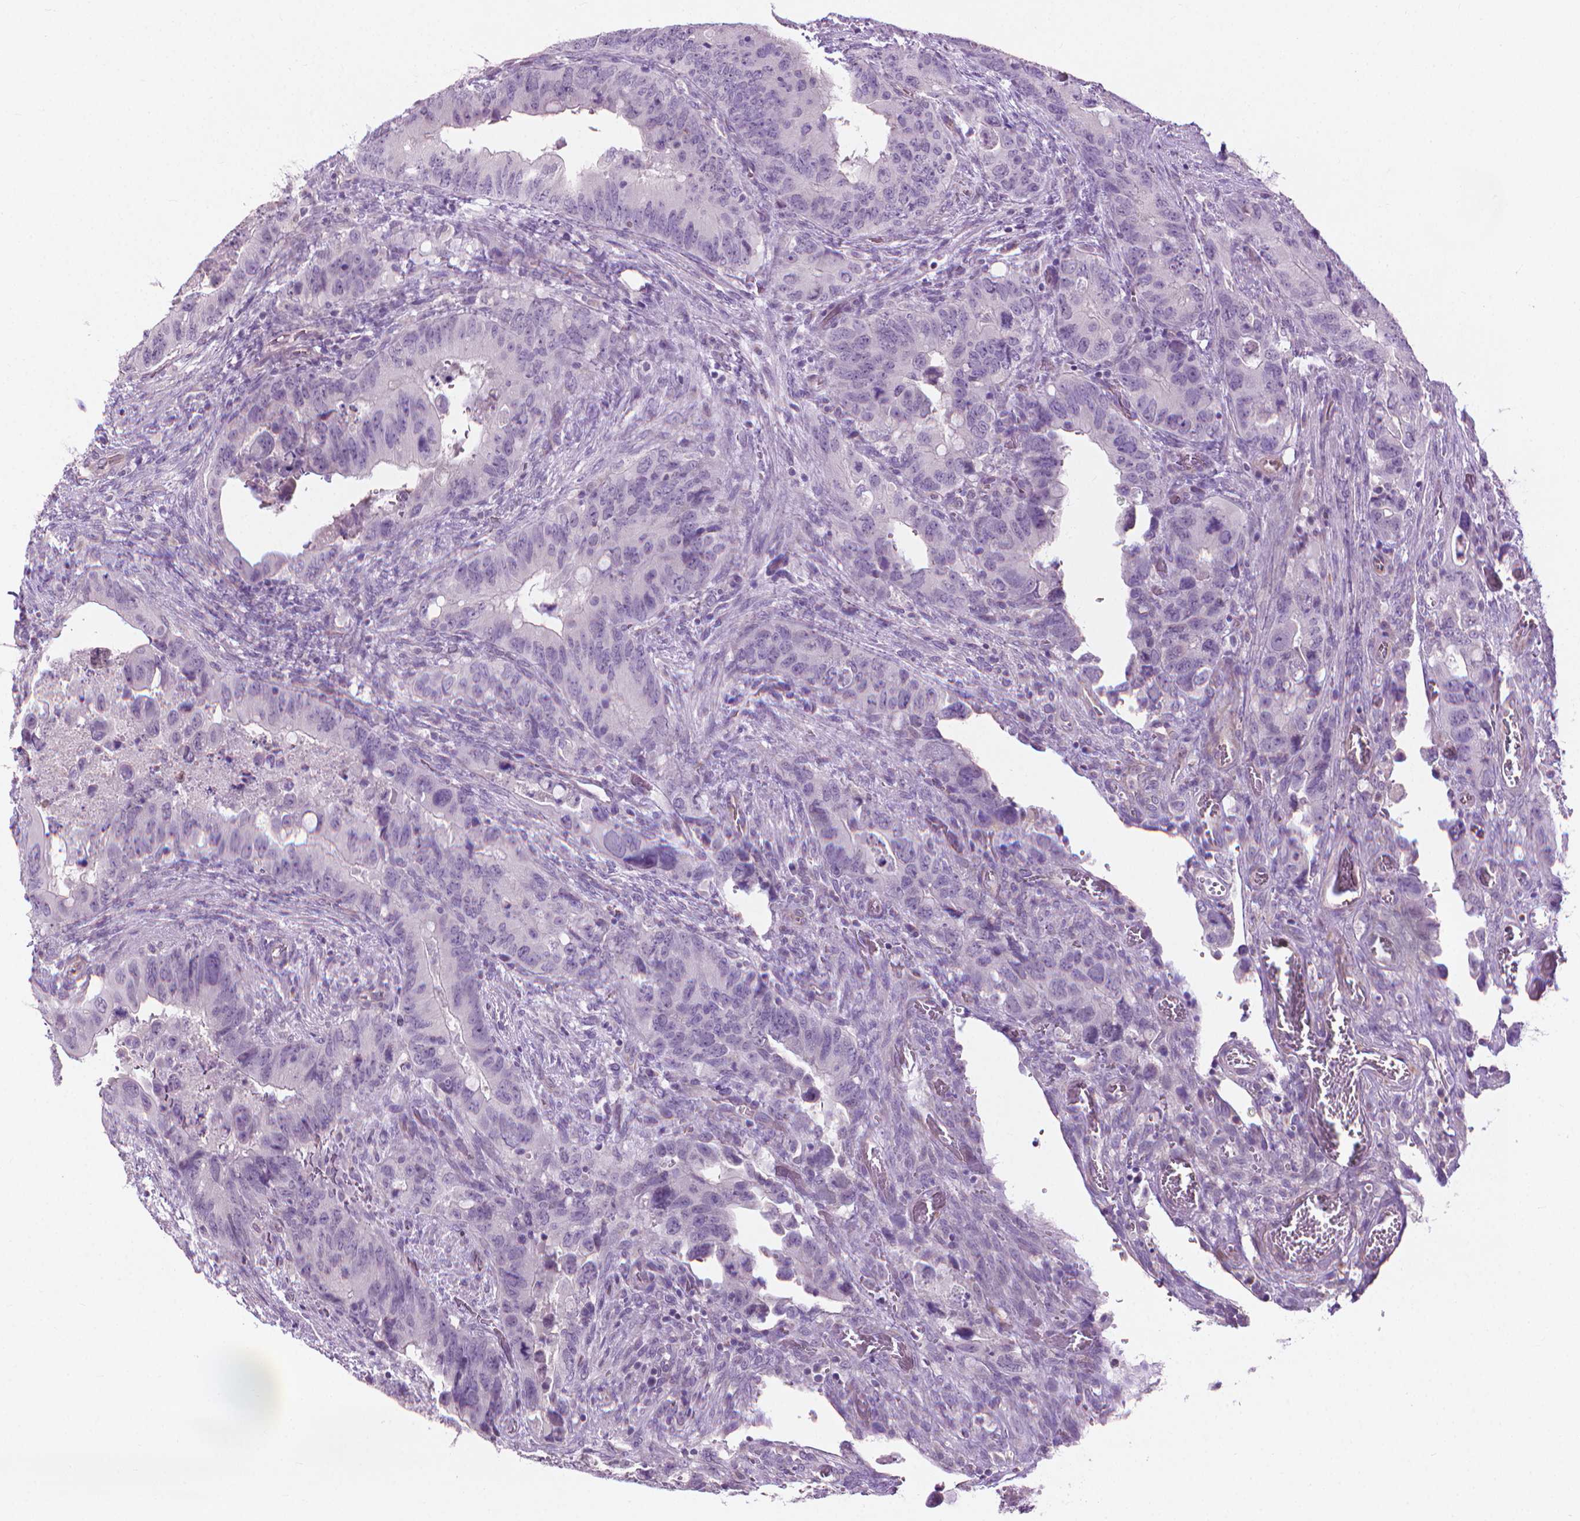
{"staining": {"intensity": "negative", "quantity": "none", "location": "none"}, "tissue": "colorectal cancer", "cell_type": "Tumor cells", "image_type": "cancer", "snomed": [{"axis": "morphology", "description": "Adenocarcinoma, NOS"}, {"axis": "topography", "description": "Rectum"}], "caption": "High magnification brightfield microscopy of colorectal cancer stained with DAB (3,3'-diaminobenzidine) (brown) and counterstained with hematoxylin (blue): tumor cells show no significant staining.", "gene": "KRT73", "patient": {"sex": "male", "age": 78}}